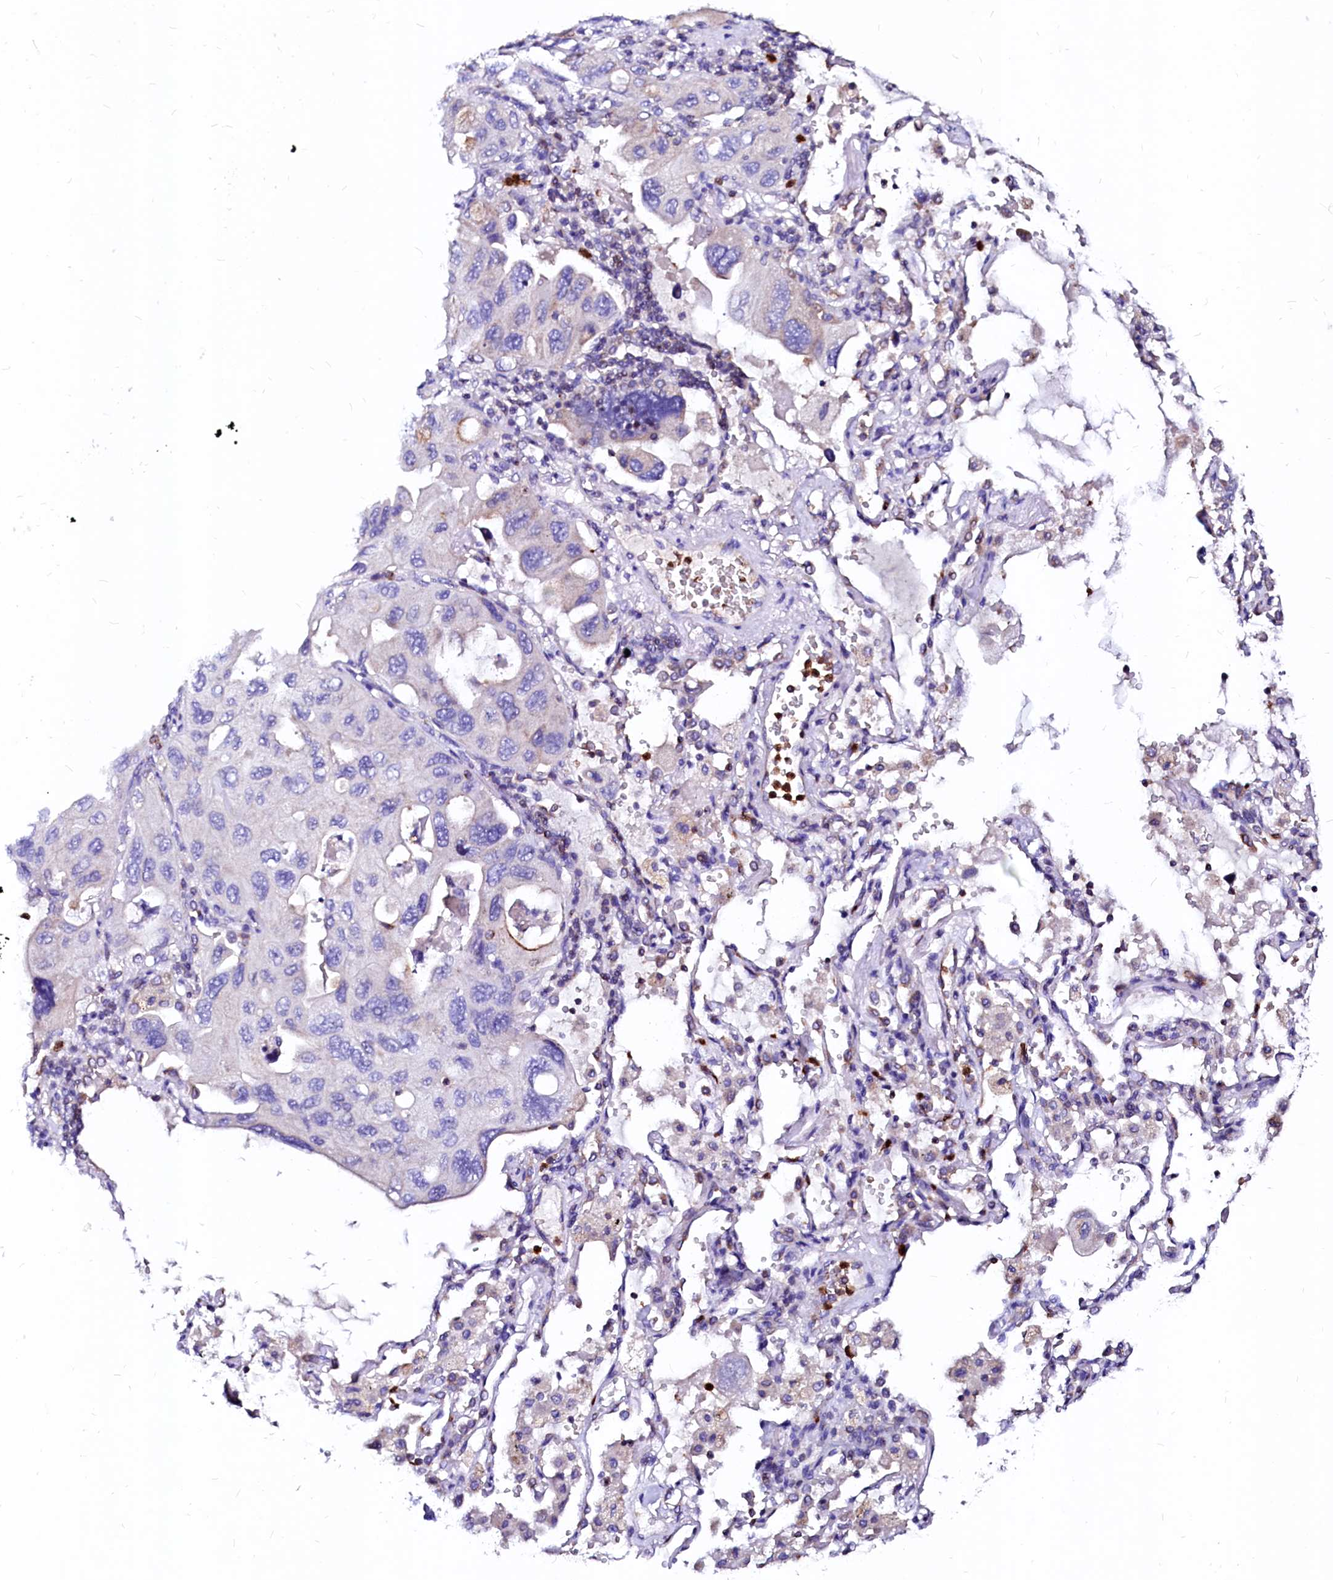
{"staining": {"intensity": "negative", "quantity": "none", "location": "none"}, "tissue": "lung cancer", "cell_type": "Tumor cells", "image_type": "cancer", "snomed": [{"axis": "morphology", "description": "Squamous cell carcinoma, NOS"}, {"axis": "topography", "description": "Lung"}], "caption": "This is an IHC histopathology image of human lung cancer. There is no positivity in tumor cells.", "gene": "RAB27A", "patient": {"sex": "female", "age": 73}}